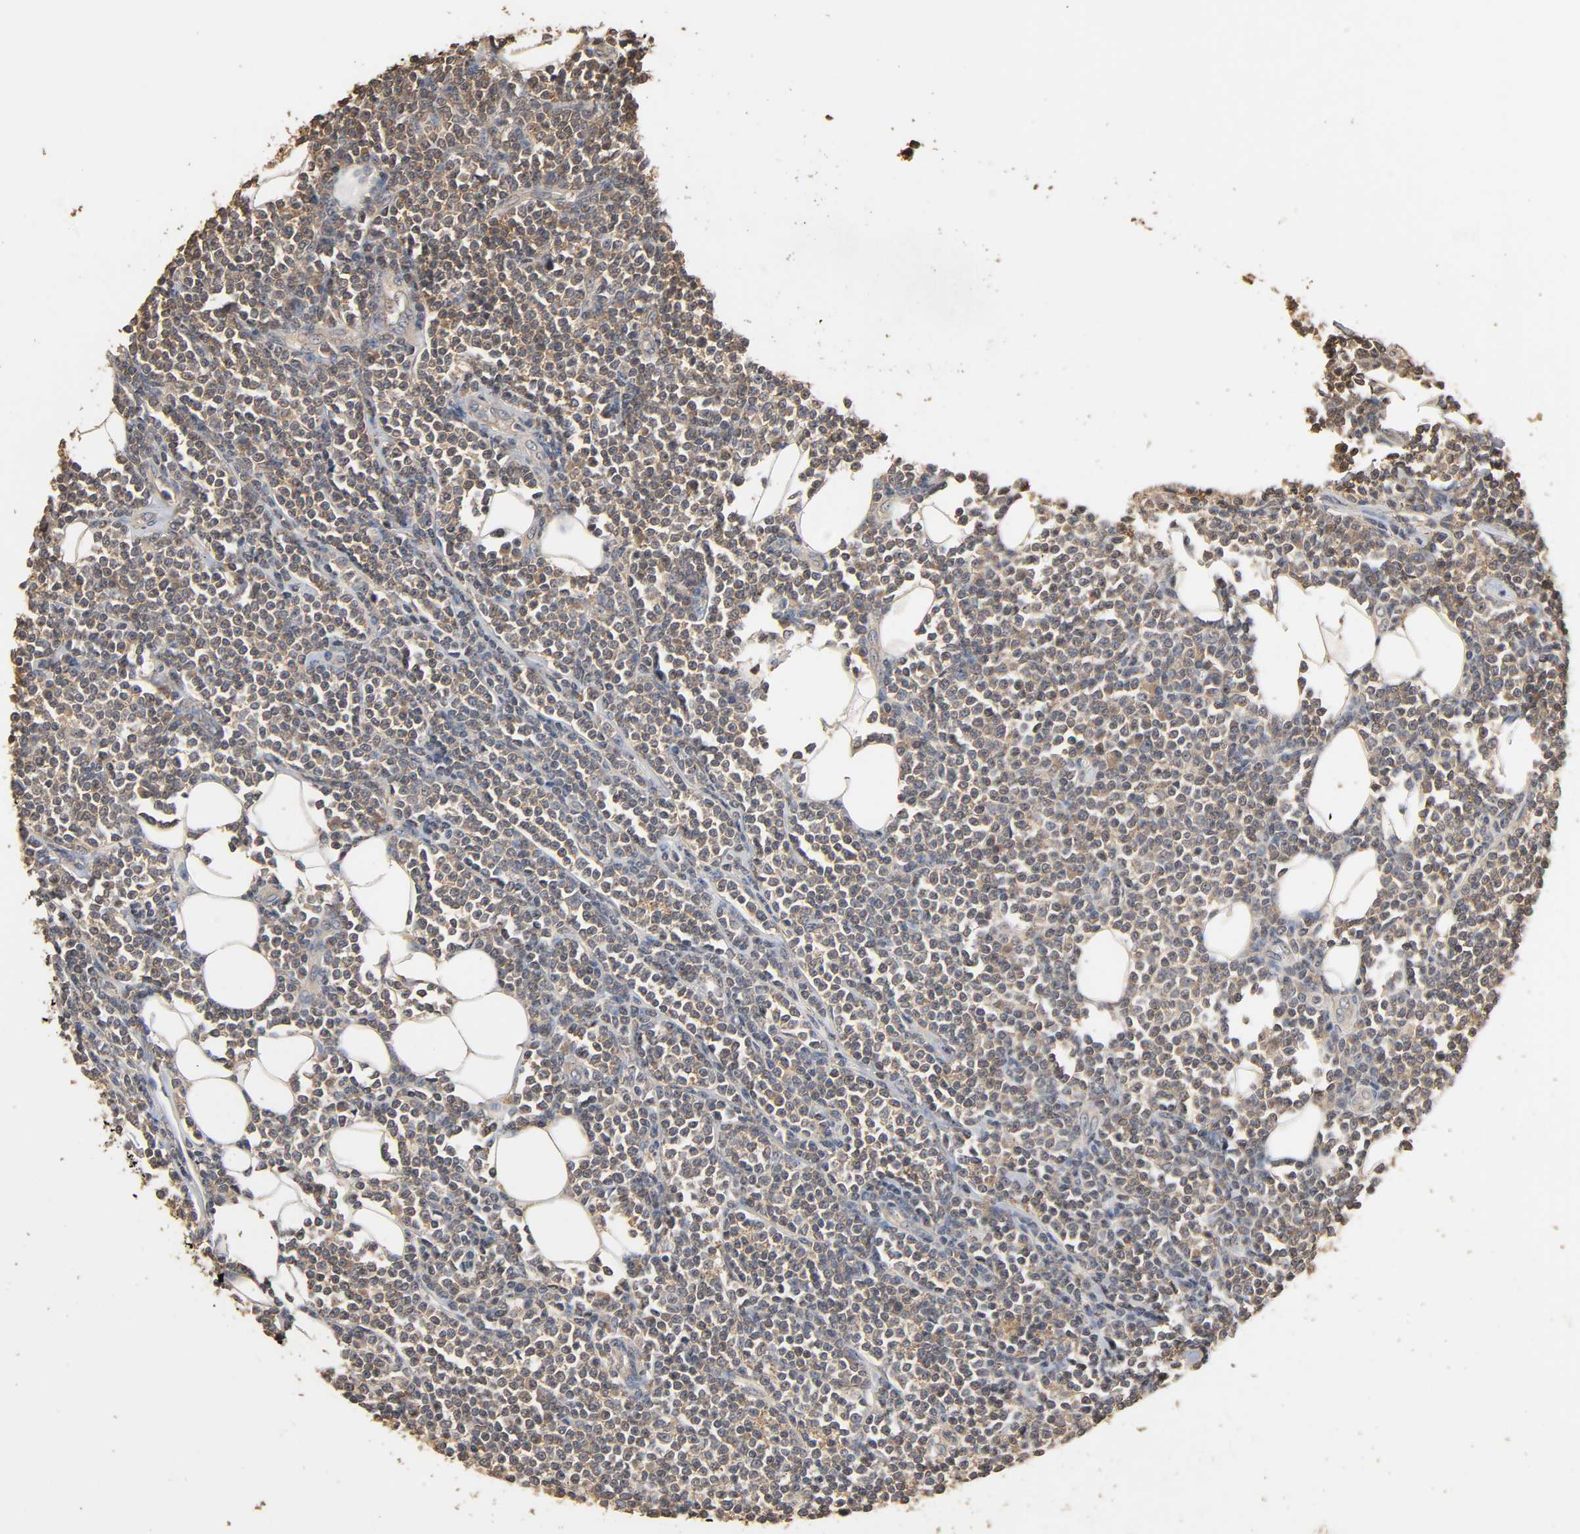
{"staining": {"intensity": "weak", "quantity": "25%-75%", "location": "cytoplasmic/membranous"}, "tissue": "lymphoma", "cell_type": "Tumor cells", "image_type": "cancer", "snomed": [{"axis": "morphology", "description": "Malignant lymphoma, non-Hodgkin's type, Low grade"}, {"axis": "topography", "description": "Soft tissue"}], "caption": "IHC staining of lymphoma, which displays low levels of weak cytoplasmic/membranous expression in about 25%-75% of tumor cells indicating weak cytoplasmic/membranous protein staining. The staining was performed using DAB (brown) for protein detection and nuclei were counterstained in hematoxylin (blue).", "gene": "ARHGEF7", "patient": {"sex": "male", "age": 92}}